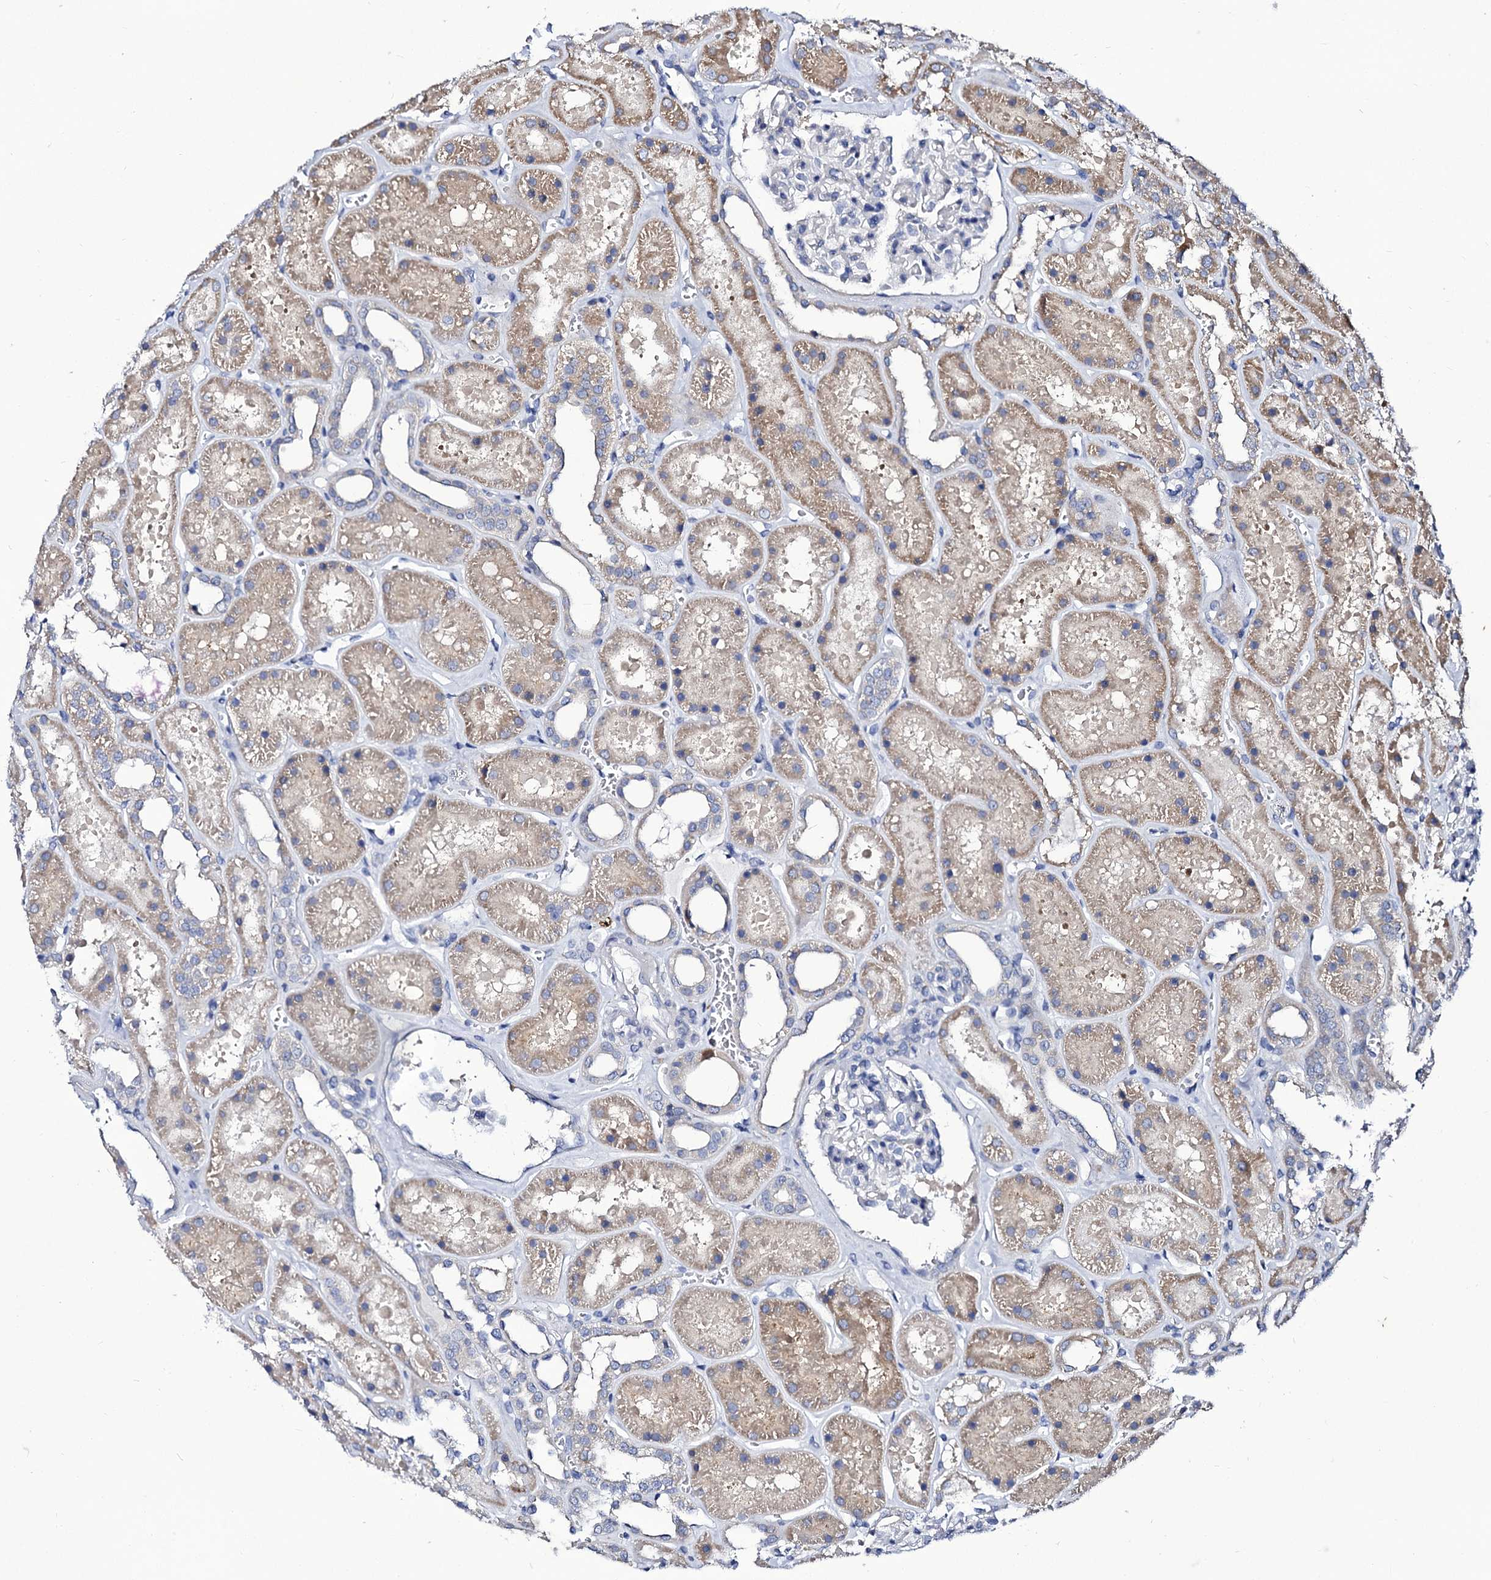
{"staining": {"intensity": "negative", "quantity": "none", "location": "none"}, "tissue": "kidney", "cell_type": "Cells in glomeruli", "image_type": "normal", "snomed": [{"axis": "morphology", "description": "Normal tissue, NOS"}, {"axis": "topography", "description": "Kidney"}], "caption": "DAB immunohistochemical staining of unremarkable kidney reveals no significant expression in cells in glomeruli.", "gene": "PANX2", "patient": {"sex": "female", "age": 41}}